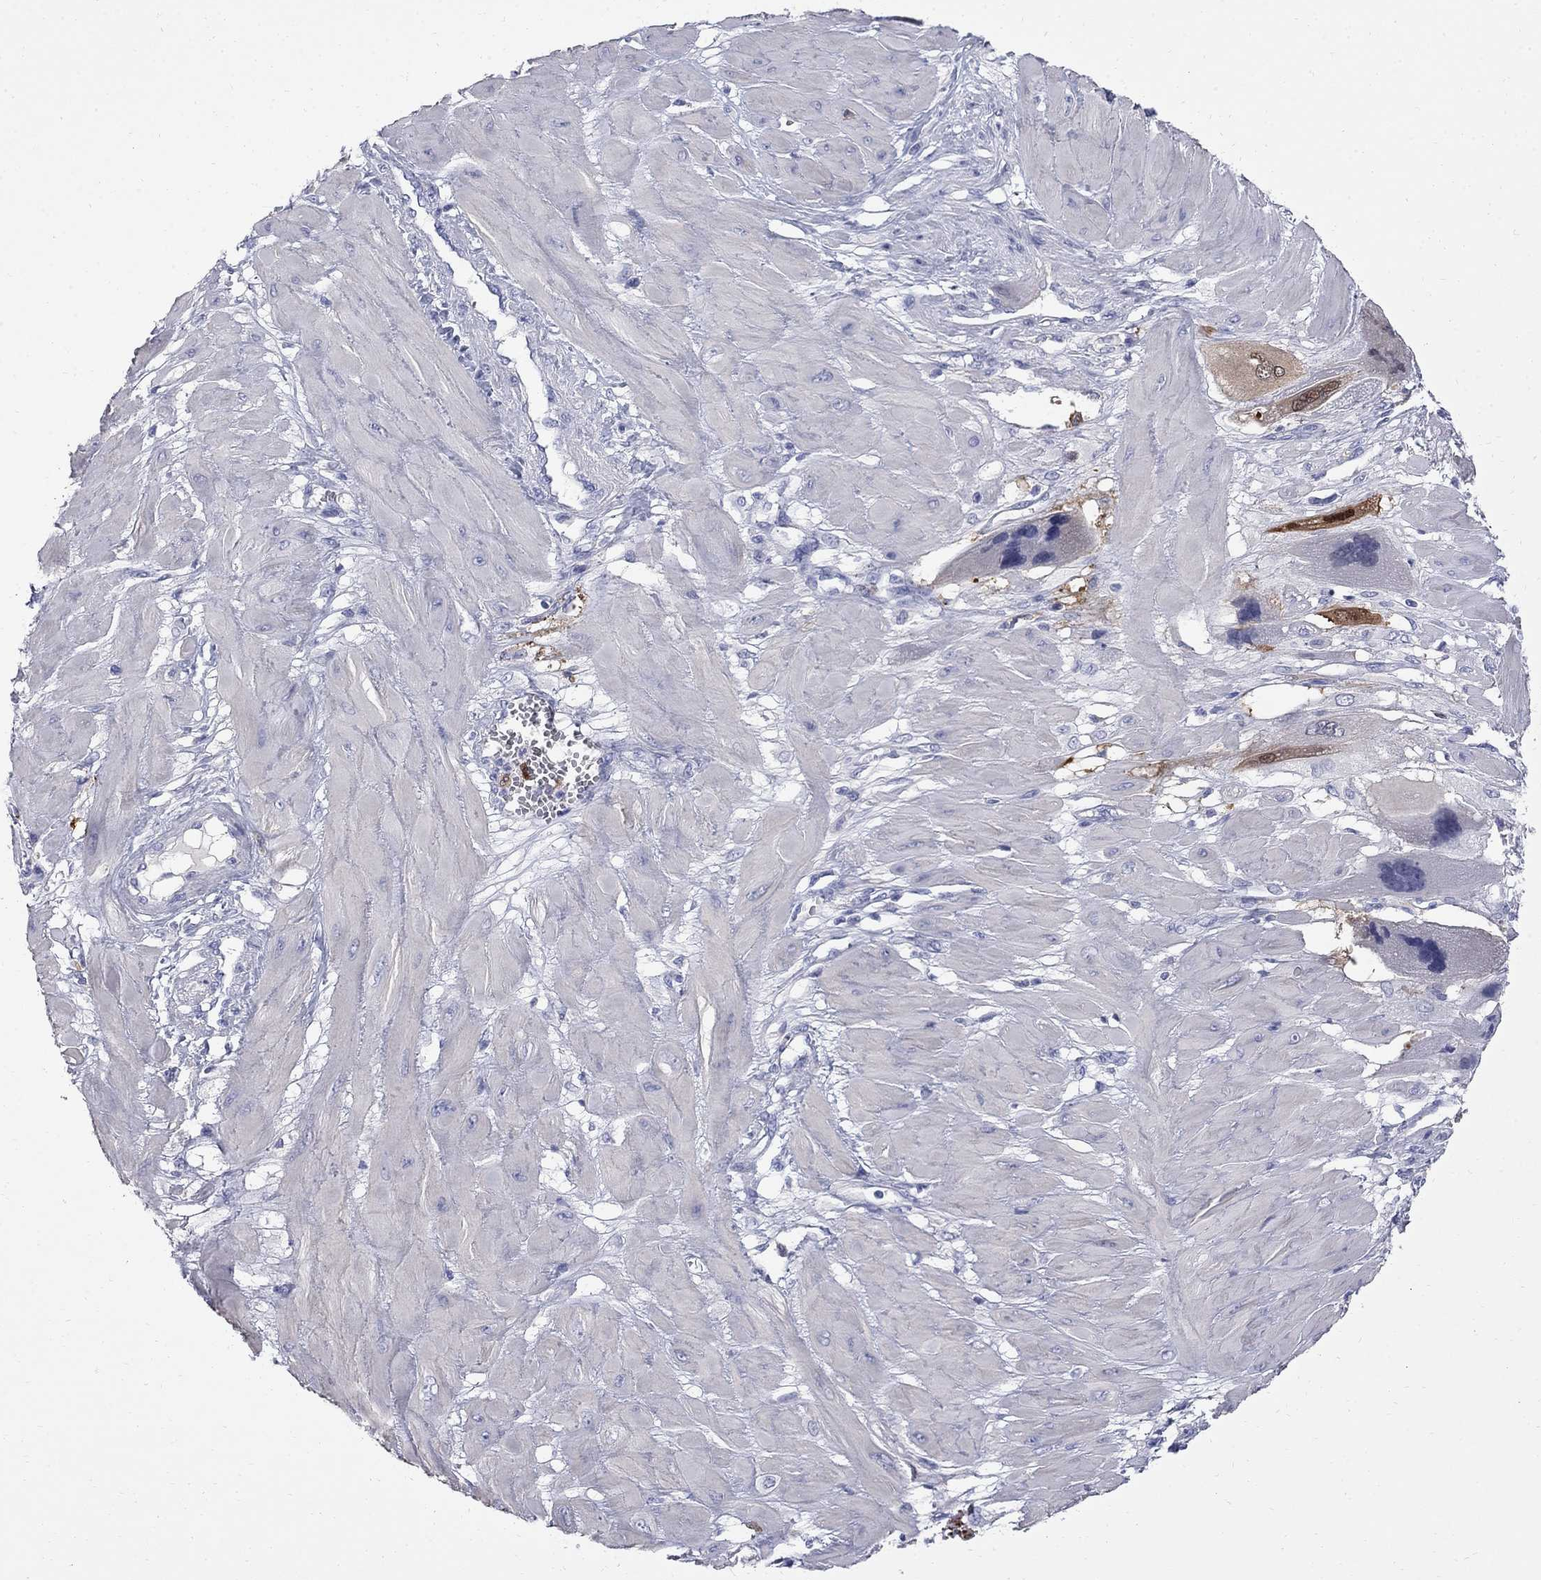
{"staining": {"intensity": "negative", "quantity": "none", "location": "none"}, "tissue": "cervical cancer", "cell_type": "Tumor cells", "image_type": "cancer", "snomed": [{"axis": "morphology", "description": "Squamous cell carcinoma, NOS"}, {"axis": "topography", "description": "Cervix"}], "caption": "The photomicrograph shows no staining of tumor cells in squamous cell carcinoma (cervical). (Stains: DAB immunohistochemistry with hematoxylin counter stain, Microscopy: brightfield microscopy at high magnification).", "gene": "SERPINB2", "patient": {"sex": "female", "age": 34}}